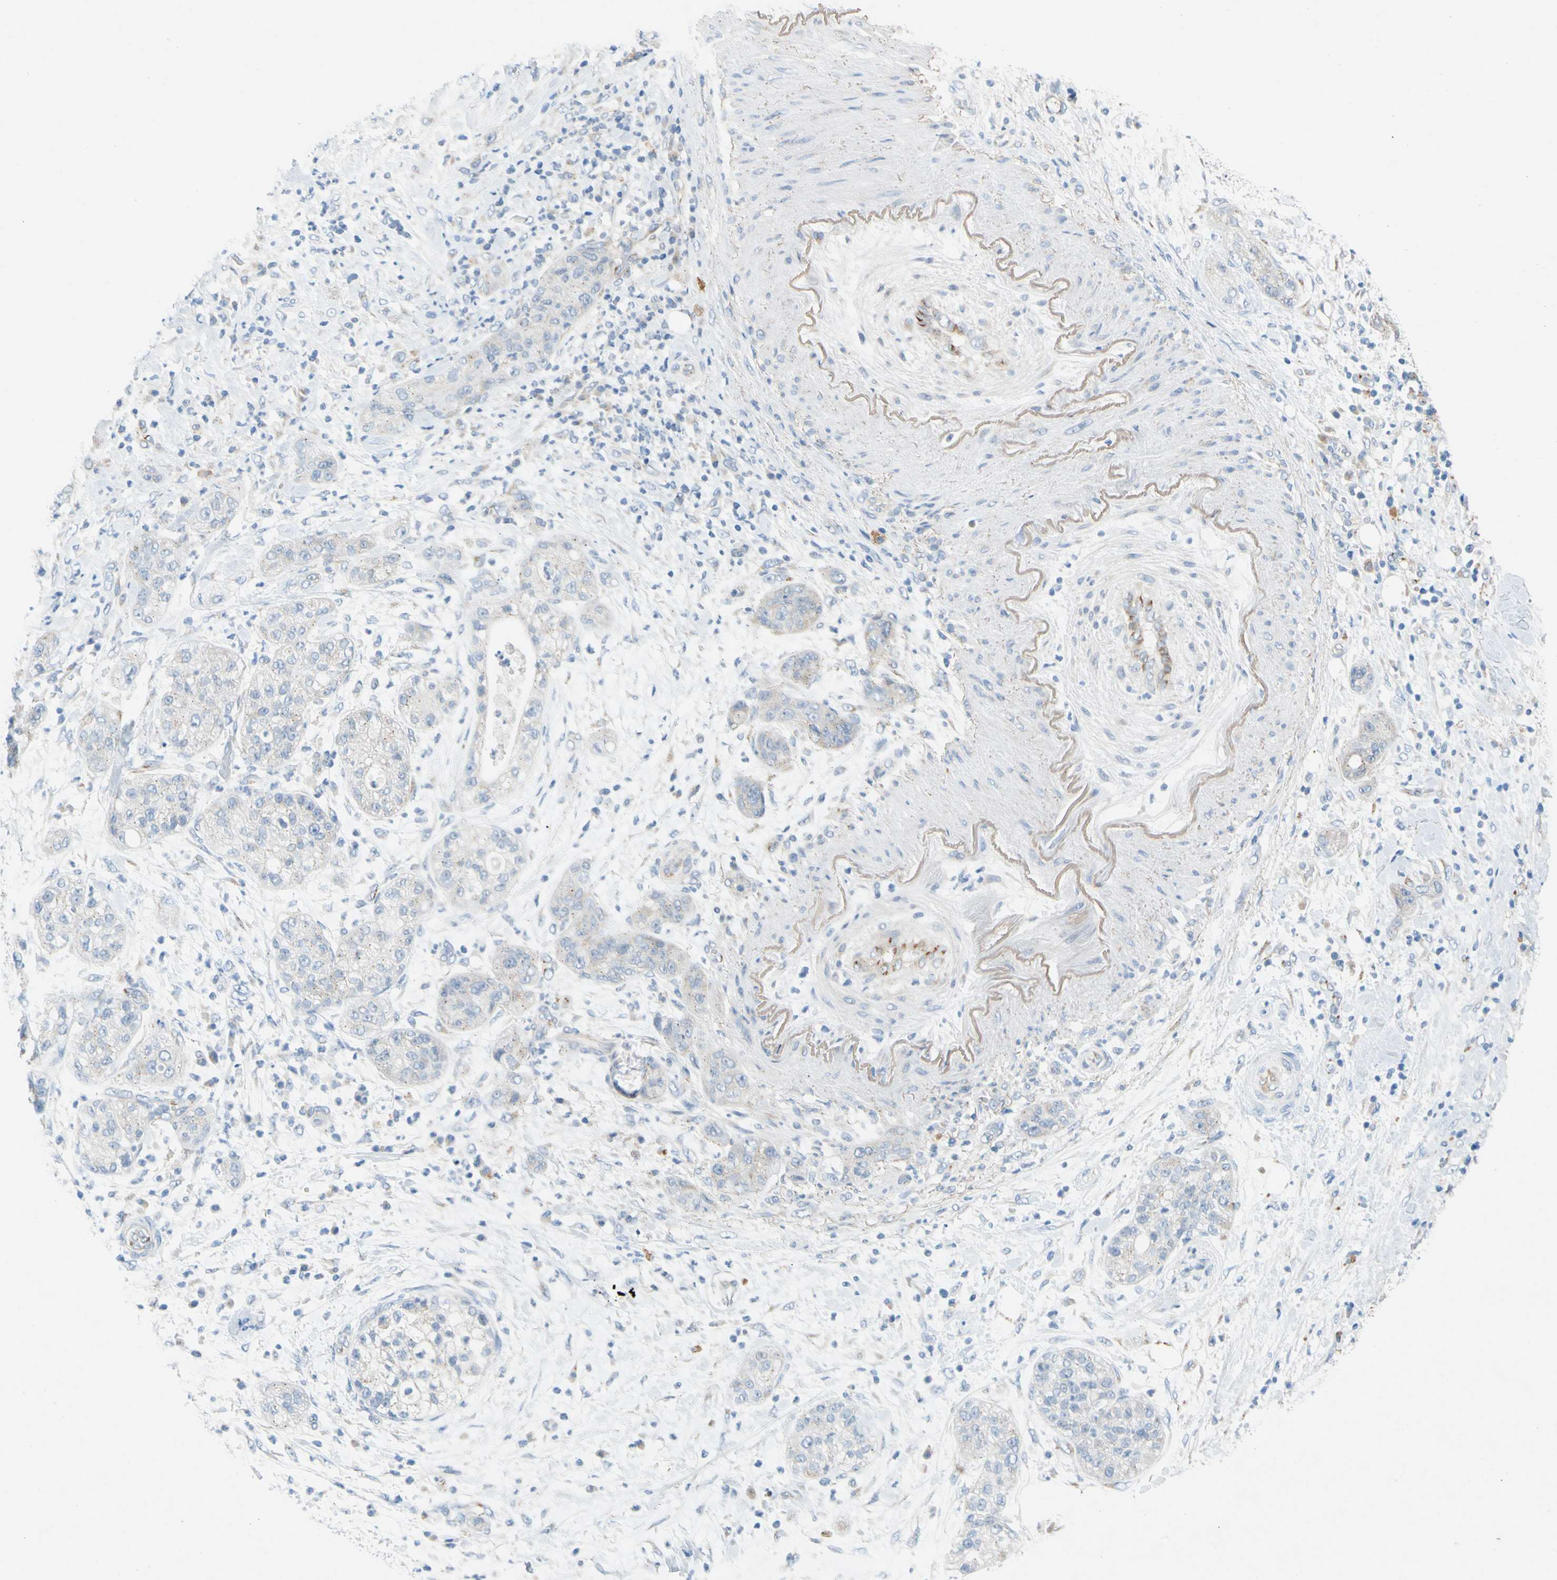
{"staining": {"intensity": "negative", "quantity": "none", "location": "none"}, "tissue": "pancreatic cancer", "cell_type": "Tumor cells", "image_type": "cancer", "snomed": [{"axis": "morphology", "description": "Adenocarcinoma, NOS"}, {"axis": "topography", "description": "Pancreas"}], "caption": "Immunohistochemical staining of human pancreatic cancer (adenocarcinoma) reveals no significant positivity in tumor cells.", "gene": "GASK1B", "patient": {"sex": "female", "age": 78}}